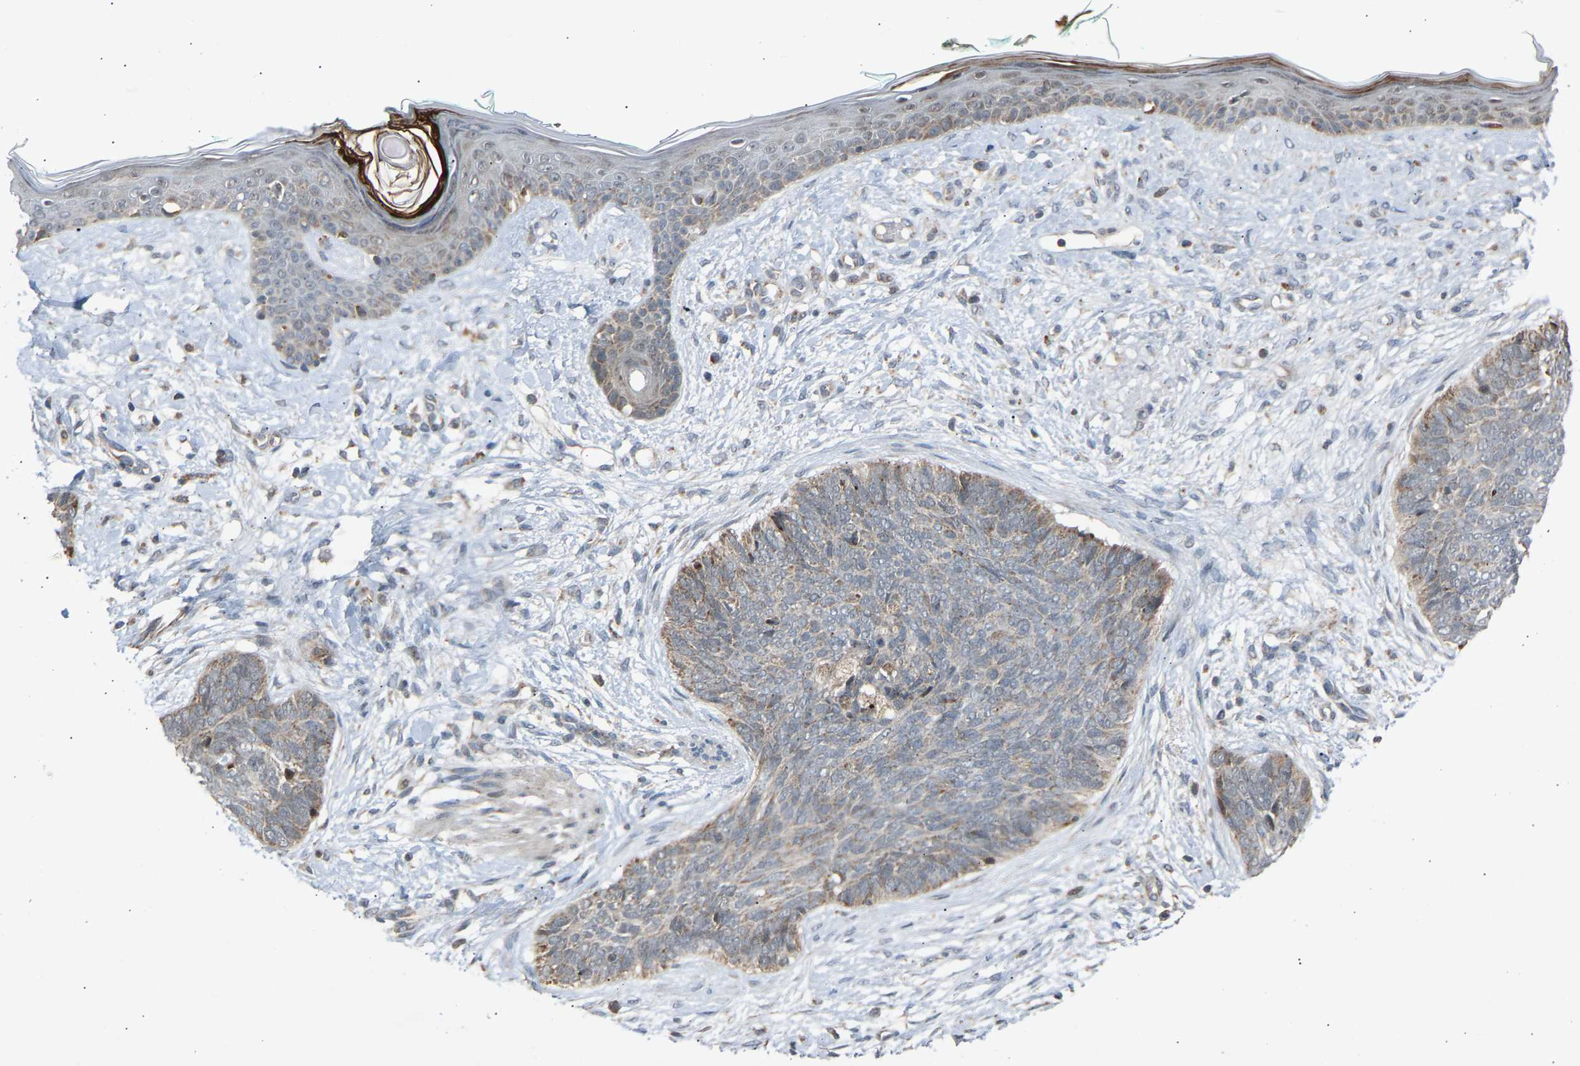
{"staining": {"intensity": "weak", "quantity": "<25%", "location": "cytoplasmic/membranous"}, "tissue": "skin cancer", "cell_type": "Tumor cells", "image_type": "cancer", "snomed": [{"axis": "morphology", "description": "Basal cell carcinoma"}, {"axis": "topography", "description": "Skin"}], "caption": "Tumor cells show no significant protein positivity in skin basal cell carcinoma.", "gene": "SLIRP", "patient": {"sex": "female", "age": 84}}